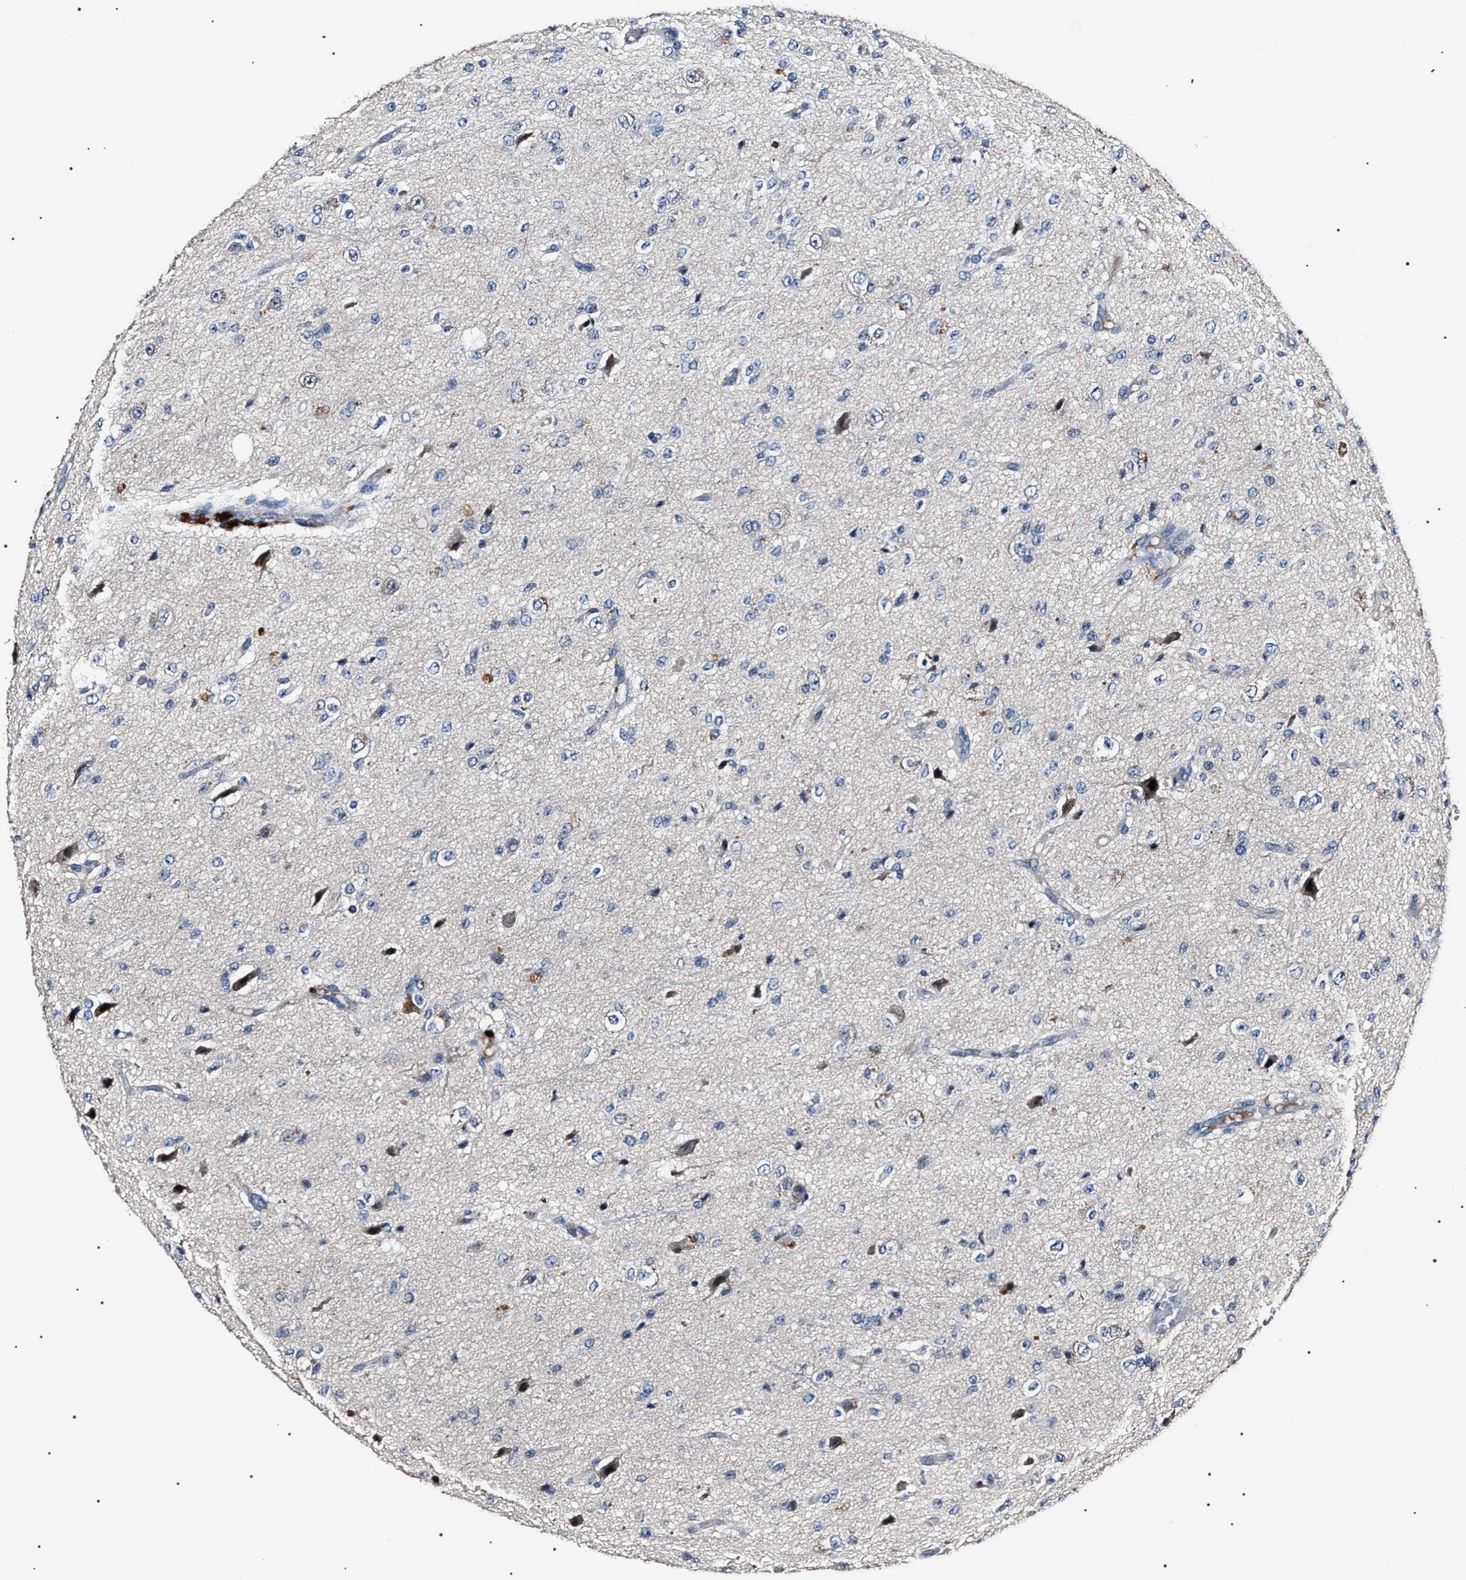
{"staining": {"intensity": "negative", "quantity": "none", "location": "none"}, "tissue": "glioma", "cell_type": "Tumor cells", "image_type": "cancer", "snomed": [{"axis": "morphology", "description": "Glioma, malignant, High grade"}, {"axis": "topography", "description": "pancreas cauda"}], "caption": "The photomicrograph displays no significant staining in tumor cells of malignant glioma (high-grade).", "gene": "IFT81", "patient": {"sex": "male", "age": 60}}